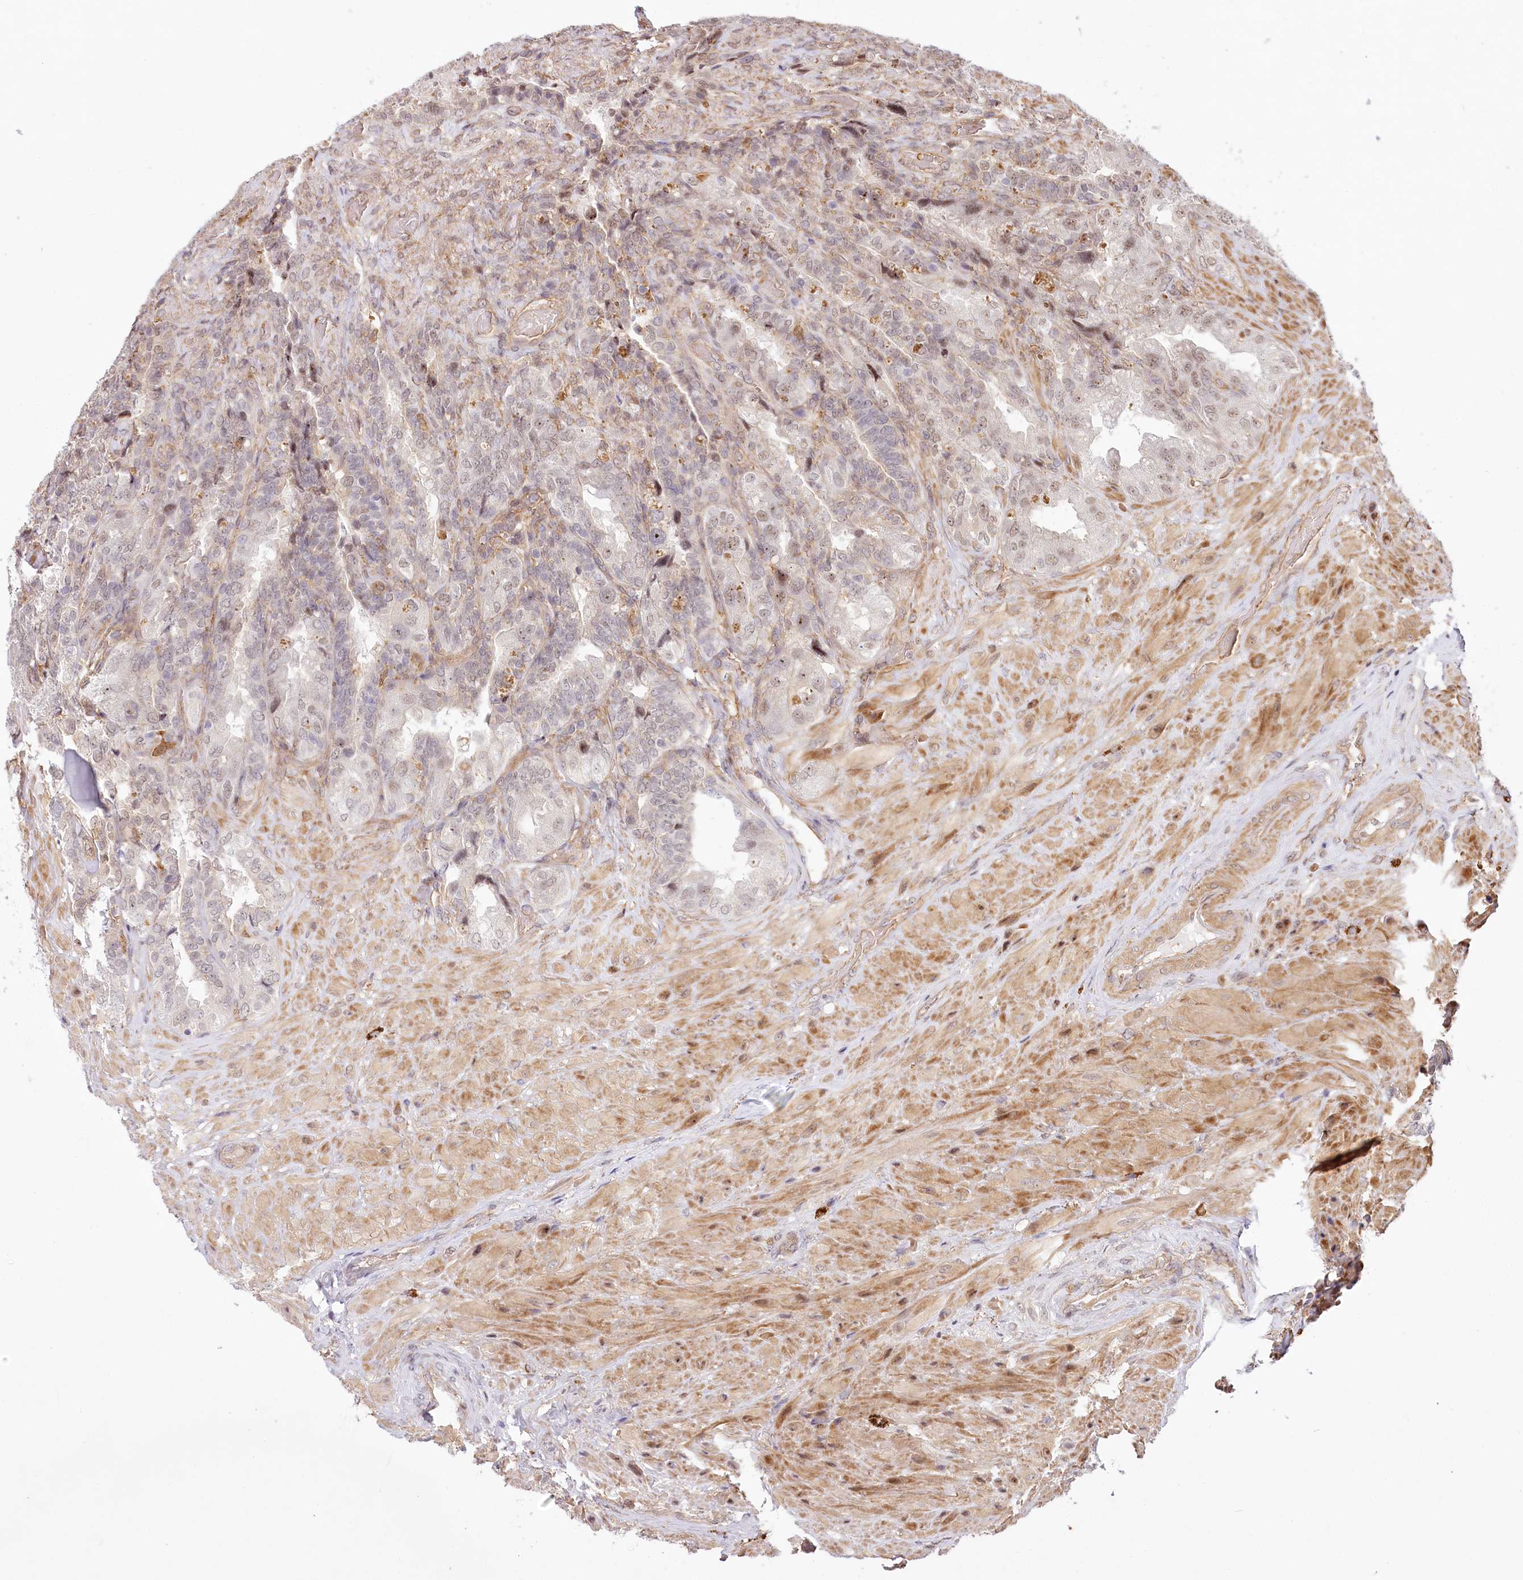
{"staining": {"intensity": "moderate", "quantity": "25%-75%", "location": "nuclear"}, "tissue": "seminal vesicle", "cell_type": "Glandular cells", "image_type": "normal", "snomed": [{"axis": "morphology", "description": "Normal tissue, NOS"}, {"axis": "topography", "description": "Prostate and seminal vesicle, NOS"}, {"axis": "topography", "description": "Prostate"}, {"axis": "topography", "description": "Seminal veicle"}], "caption": "Immunohistochemical staining of benign seminal vesicle reveals 25%-75% levels of moderate nuclear protein expression in approximately 25%-75% of glandular cells.", "gene": "TUBGCP2", "patient": {"sex": "male", "age": 67}}